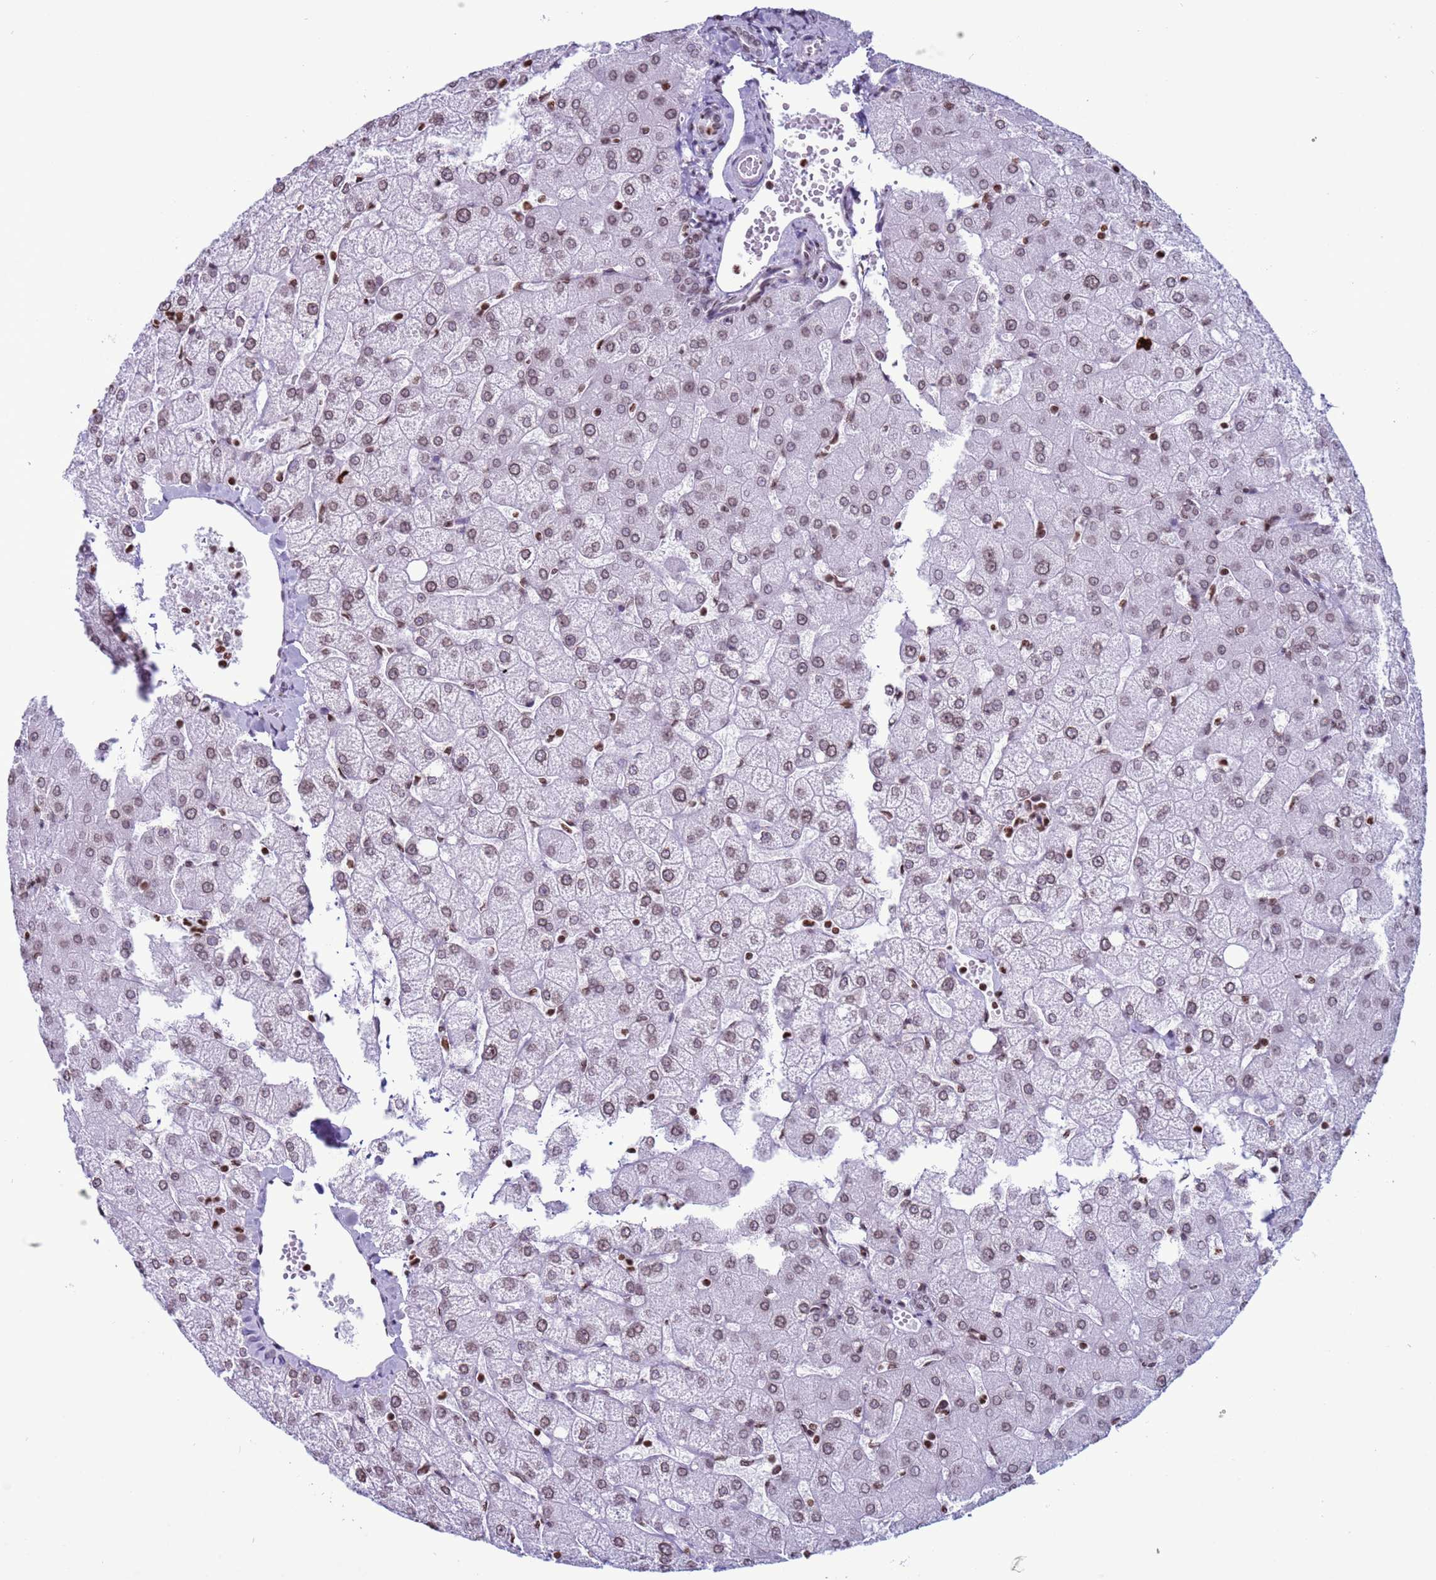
{"staining": {"intensity": "weak", "quantity": ">75%", "location": "nuclear"}, "tissue": "liver", "cell_type": "Cholangiocytes", "image_type": "normal", "snomed": [{"axis": "morphology", "description": "Normal tissue, NOS"}, {"axis": "topography", "description": "Liver"}], "caption": "Cholangiocytes show low levels of weak nuclear positivity in approximately >75% of cells in normal human liver.", "gene": "H4C11", "patient": {"sex": "female", "age": 54}}